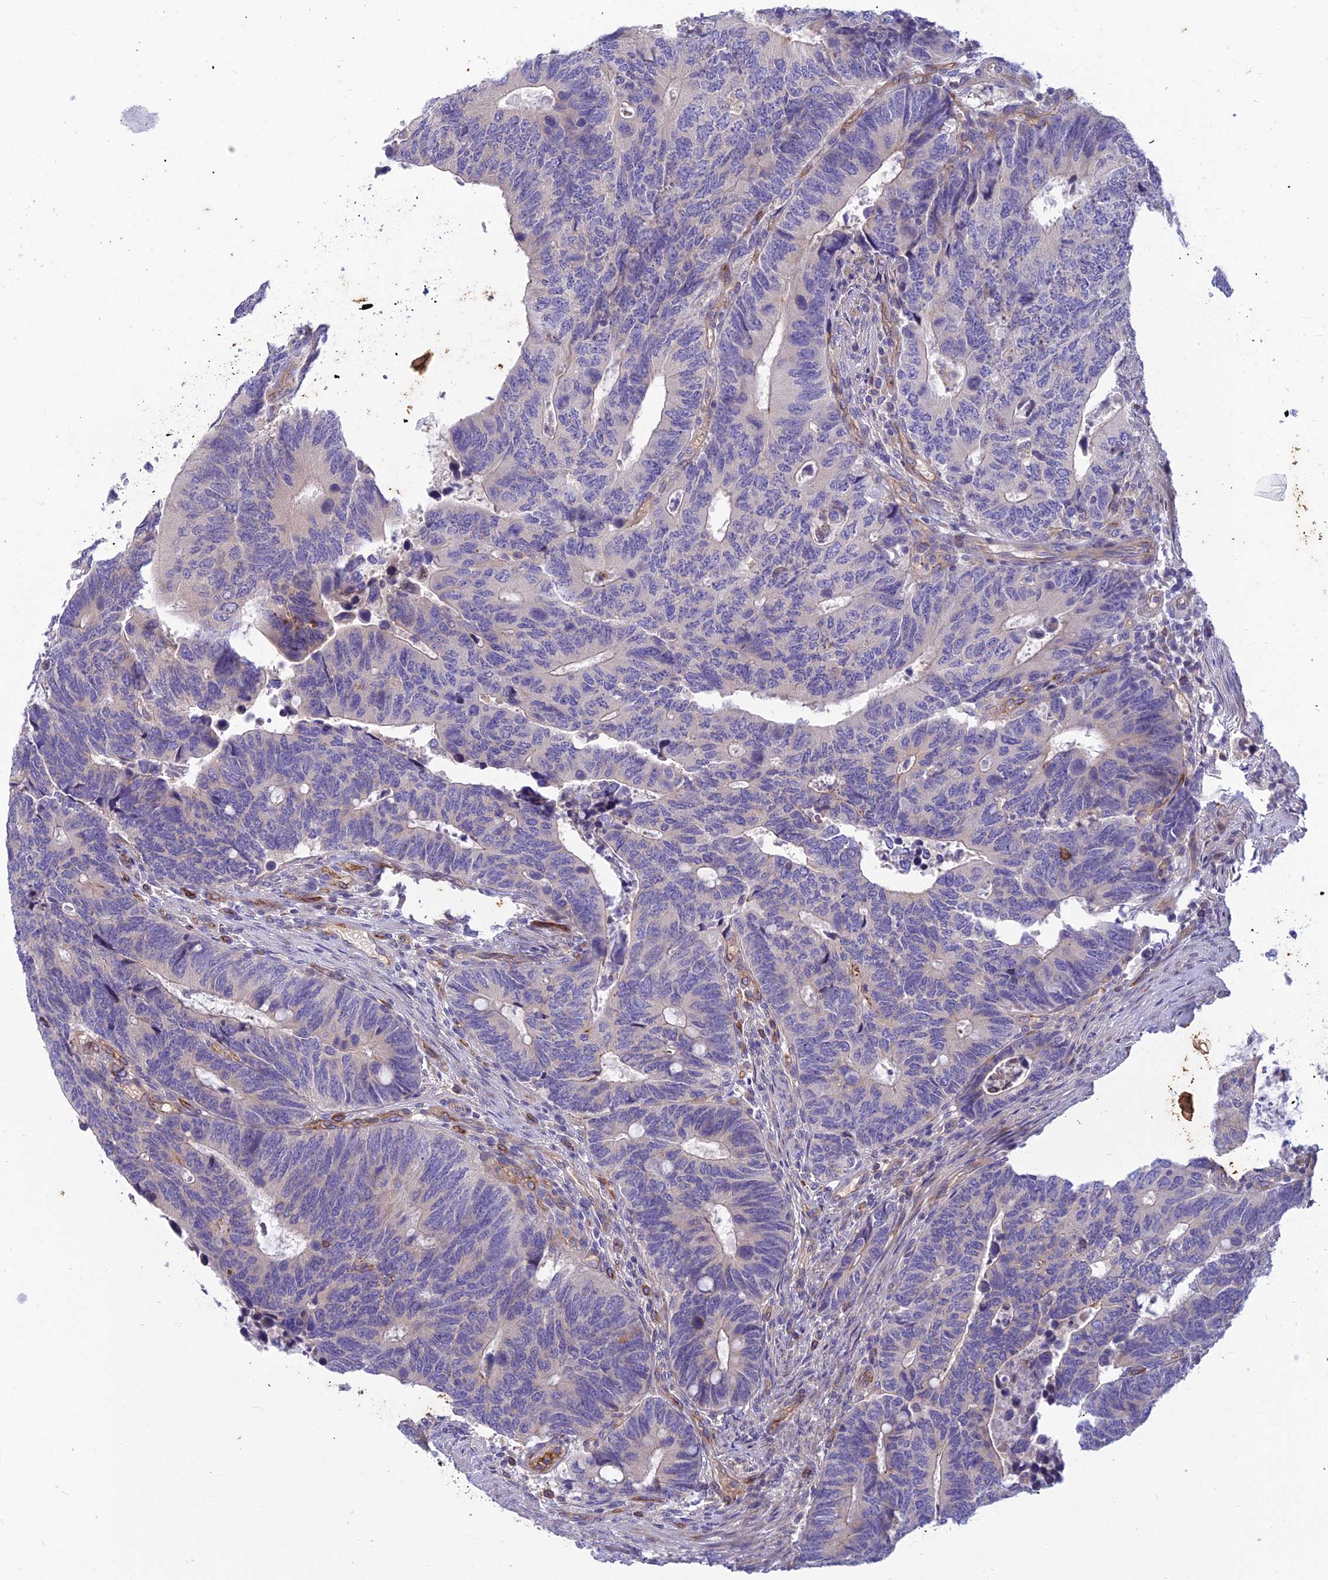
{"staining": {"intensity": "negative", "quantity": "none", "location": "none"}, "tissue": "colorectal cancer", "cell_type": "Tumor cells", "image_type": "cancer", "snomed": [{"axis": "morphology", "description": "Adenocarcinoma, NOS"}, {"axis": "topography", "description": "Colon"}], "caption": "This is an IHC photomicrograph of adenocarcinoma (colorectal). There is no staining in tumor cells.", "gene": "DUS2", "patient": {"sex": "male", "age": 87}}